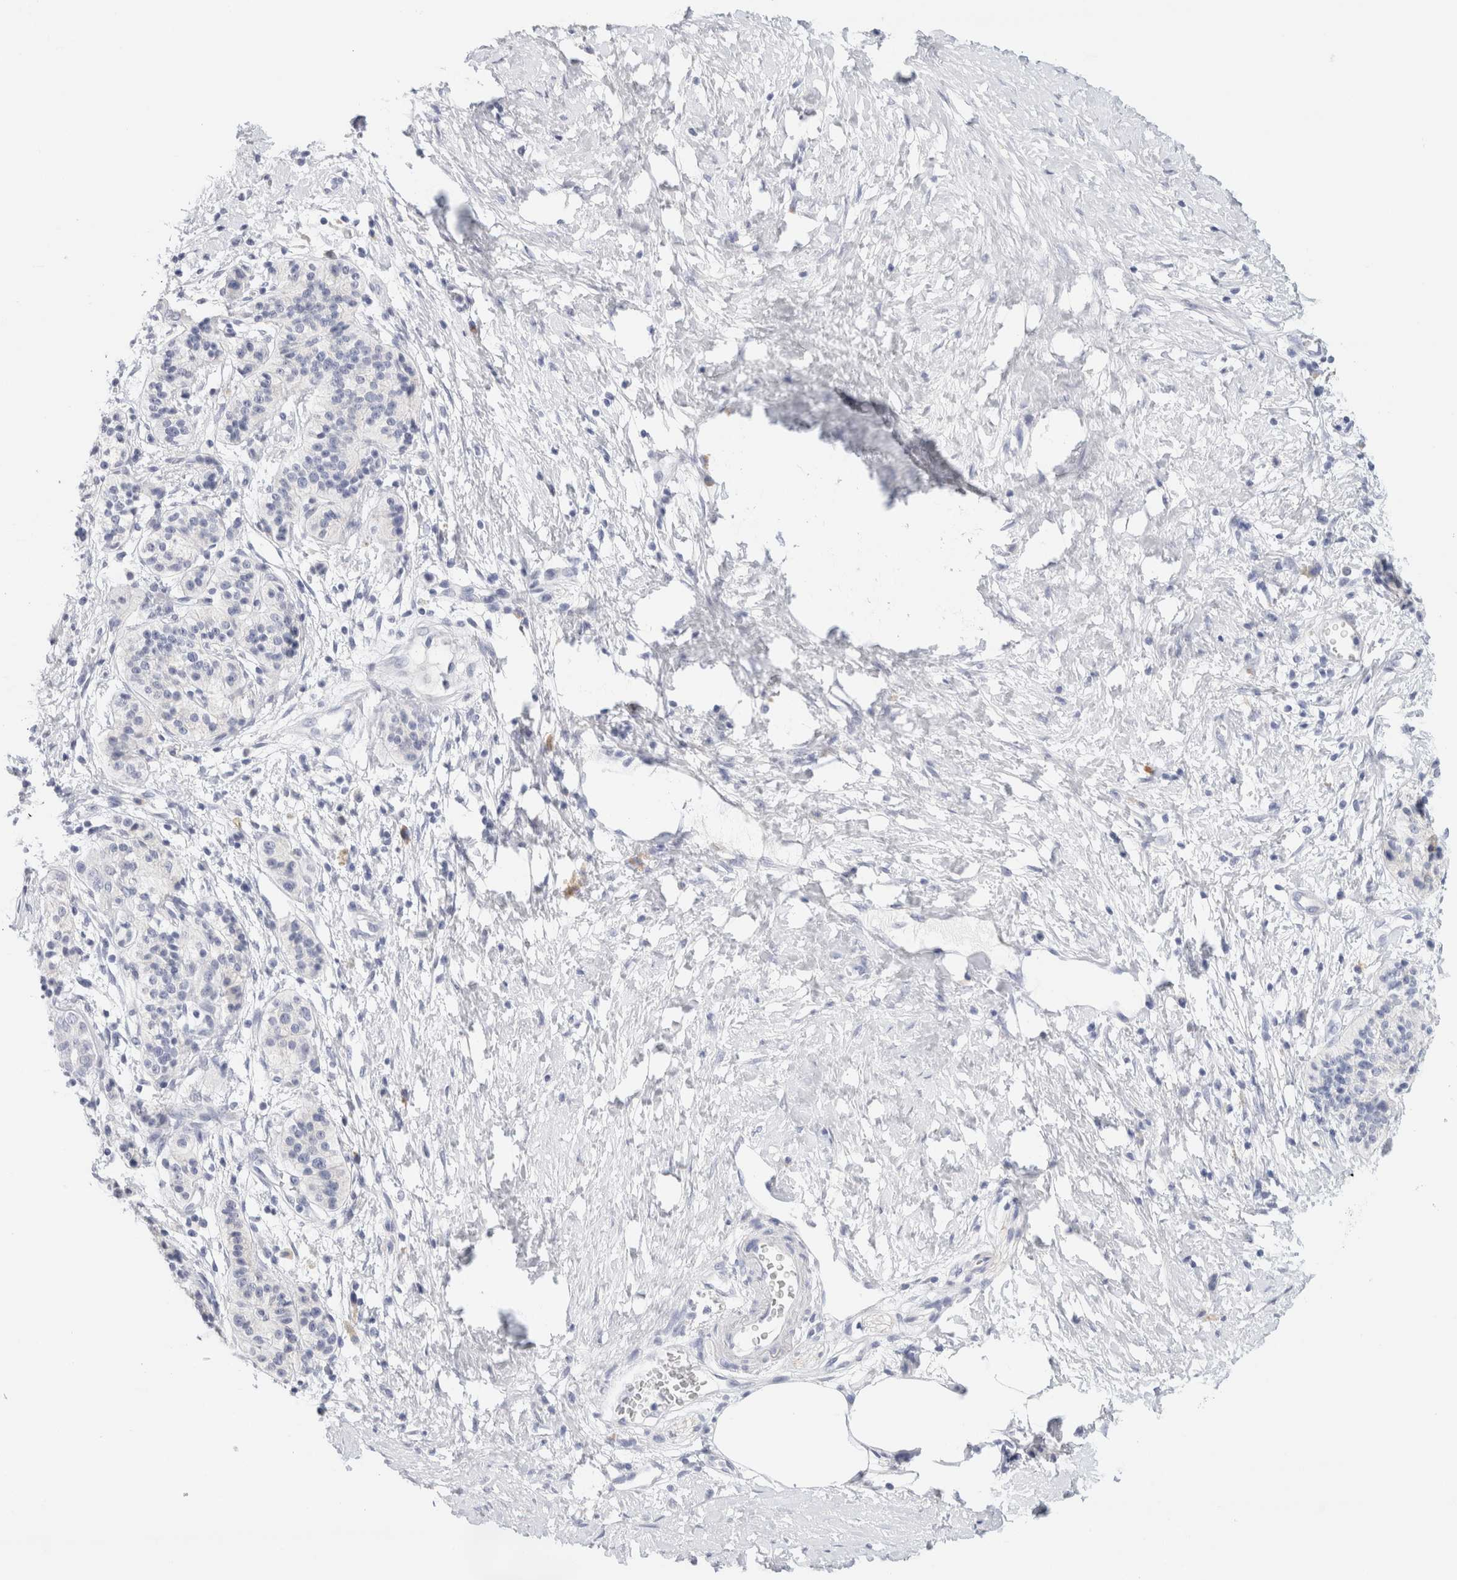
{"staining": {"intensity": "negative", "quantity": "none", "location": "none"}, "tissue": "pancreatic cancer", "cell_type": "Tumor cells", "image_type": "cancer", "snomed": [{"axis": "morphology", "description": "Adenocarcinoma, NOS"}, {"axis": "topography", "description": "Pancreas"}], "caption": "Tumor cells are negative for brown protein staining in adenocarcinoma (pancreatic).", "gene": "GADD45G", "patient": {"sex": "male", "age": 50}}